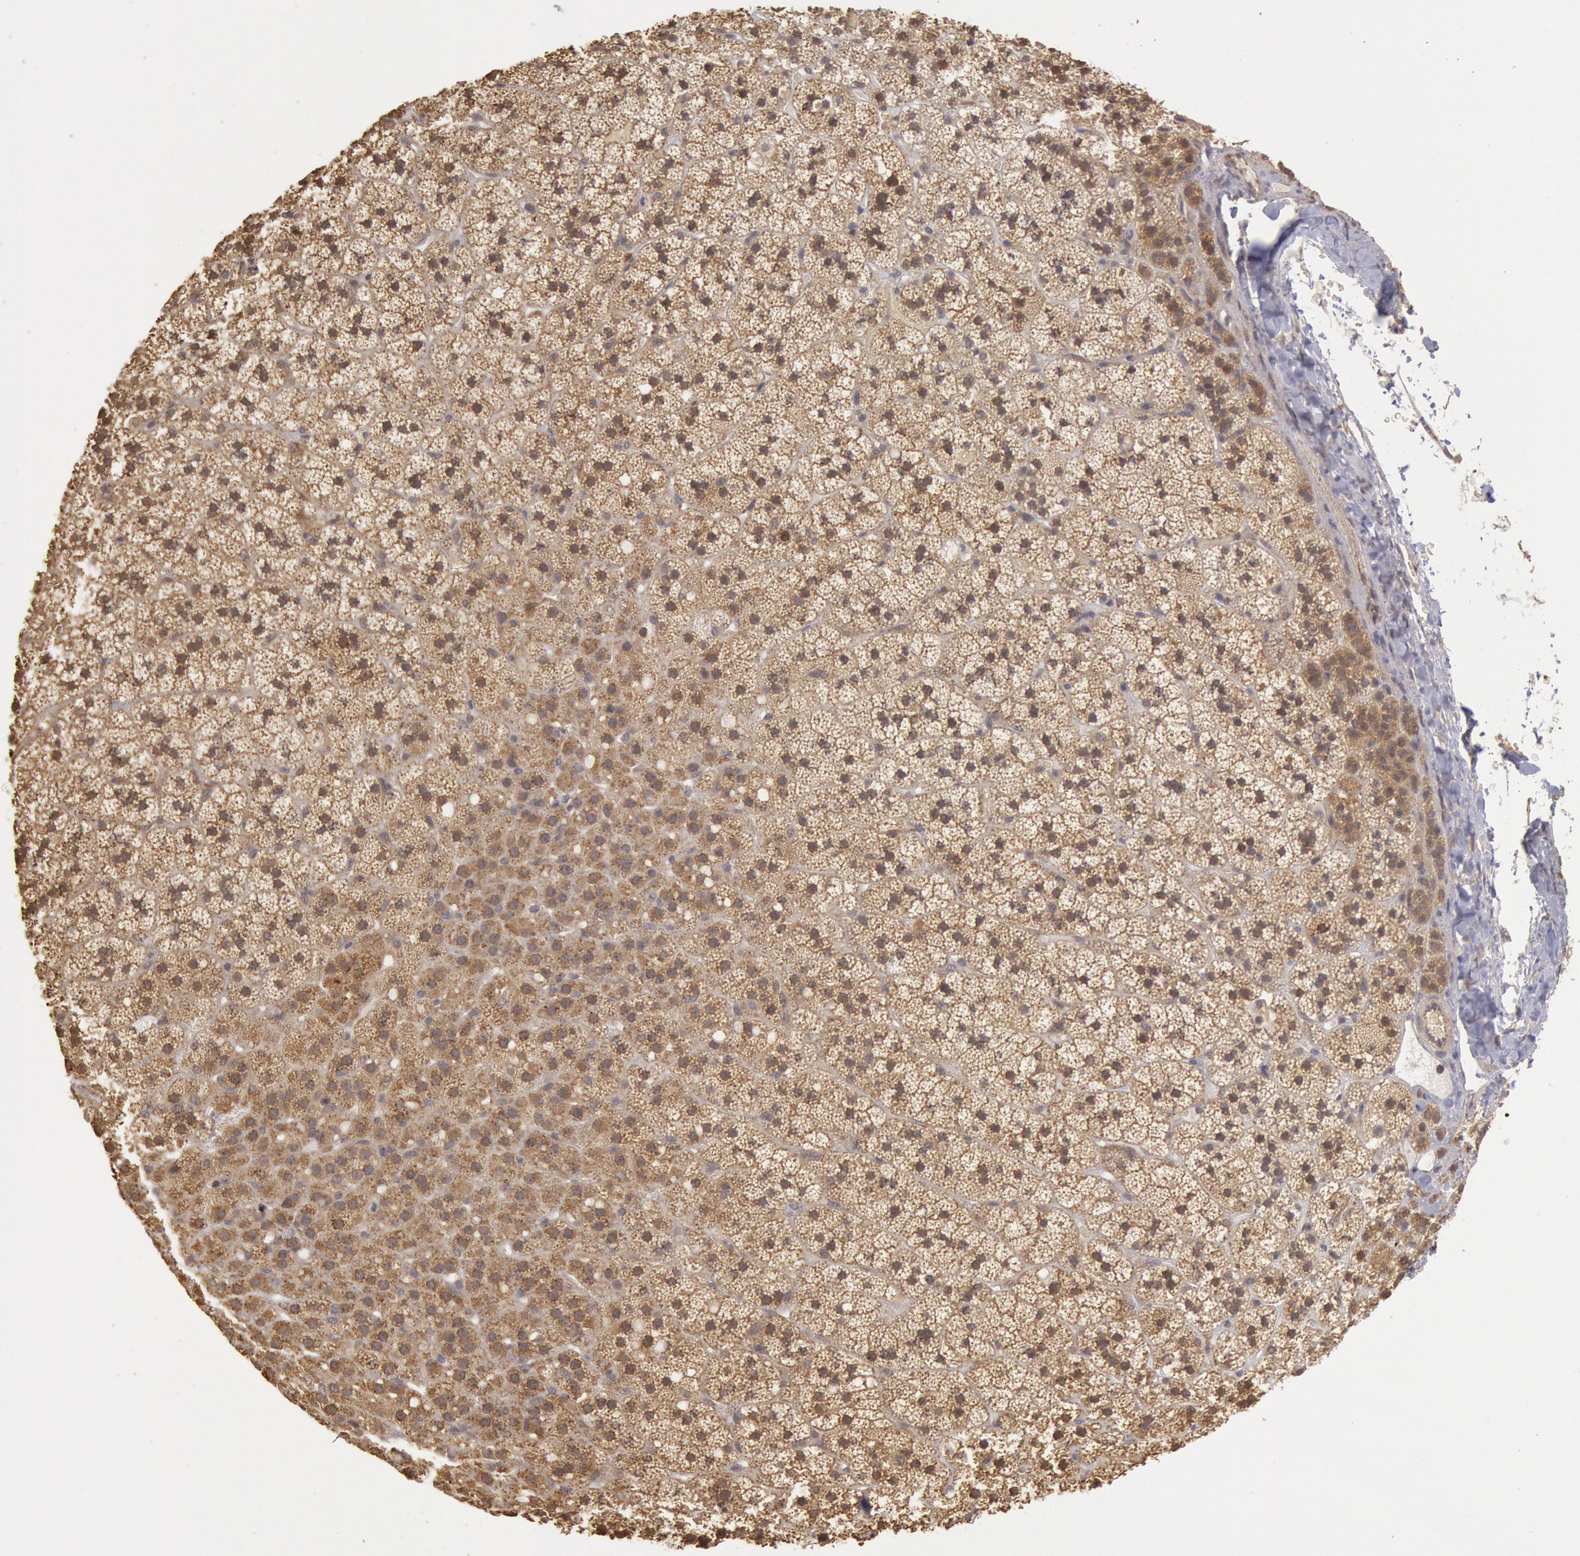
{"staining": {"intensity": "moderate", "quantity": ">75%", "location": "cytoplasmic/membranous"}, "tissue": "adrenal gland", "cell_type": "Glandular cells", "image_type": "normal", "snomed": [{"axis": "morphology", "description": "Normal tissue, NOS"}, {"axis": "topography", "description": "Adrenal gland"}], "caption": "A photomicrograph showing moderate cytoplasmic/membranous staining in approximately >75% of glandular cells in benign adrenal gland, as visualized by brown immunohistochemical staining.", "gene": "USP14", "patient": {"sex": "male", "age": 35}}